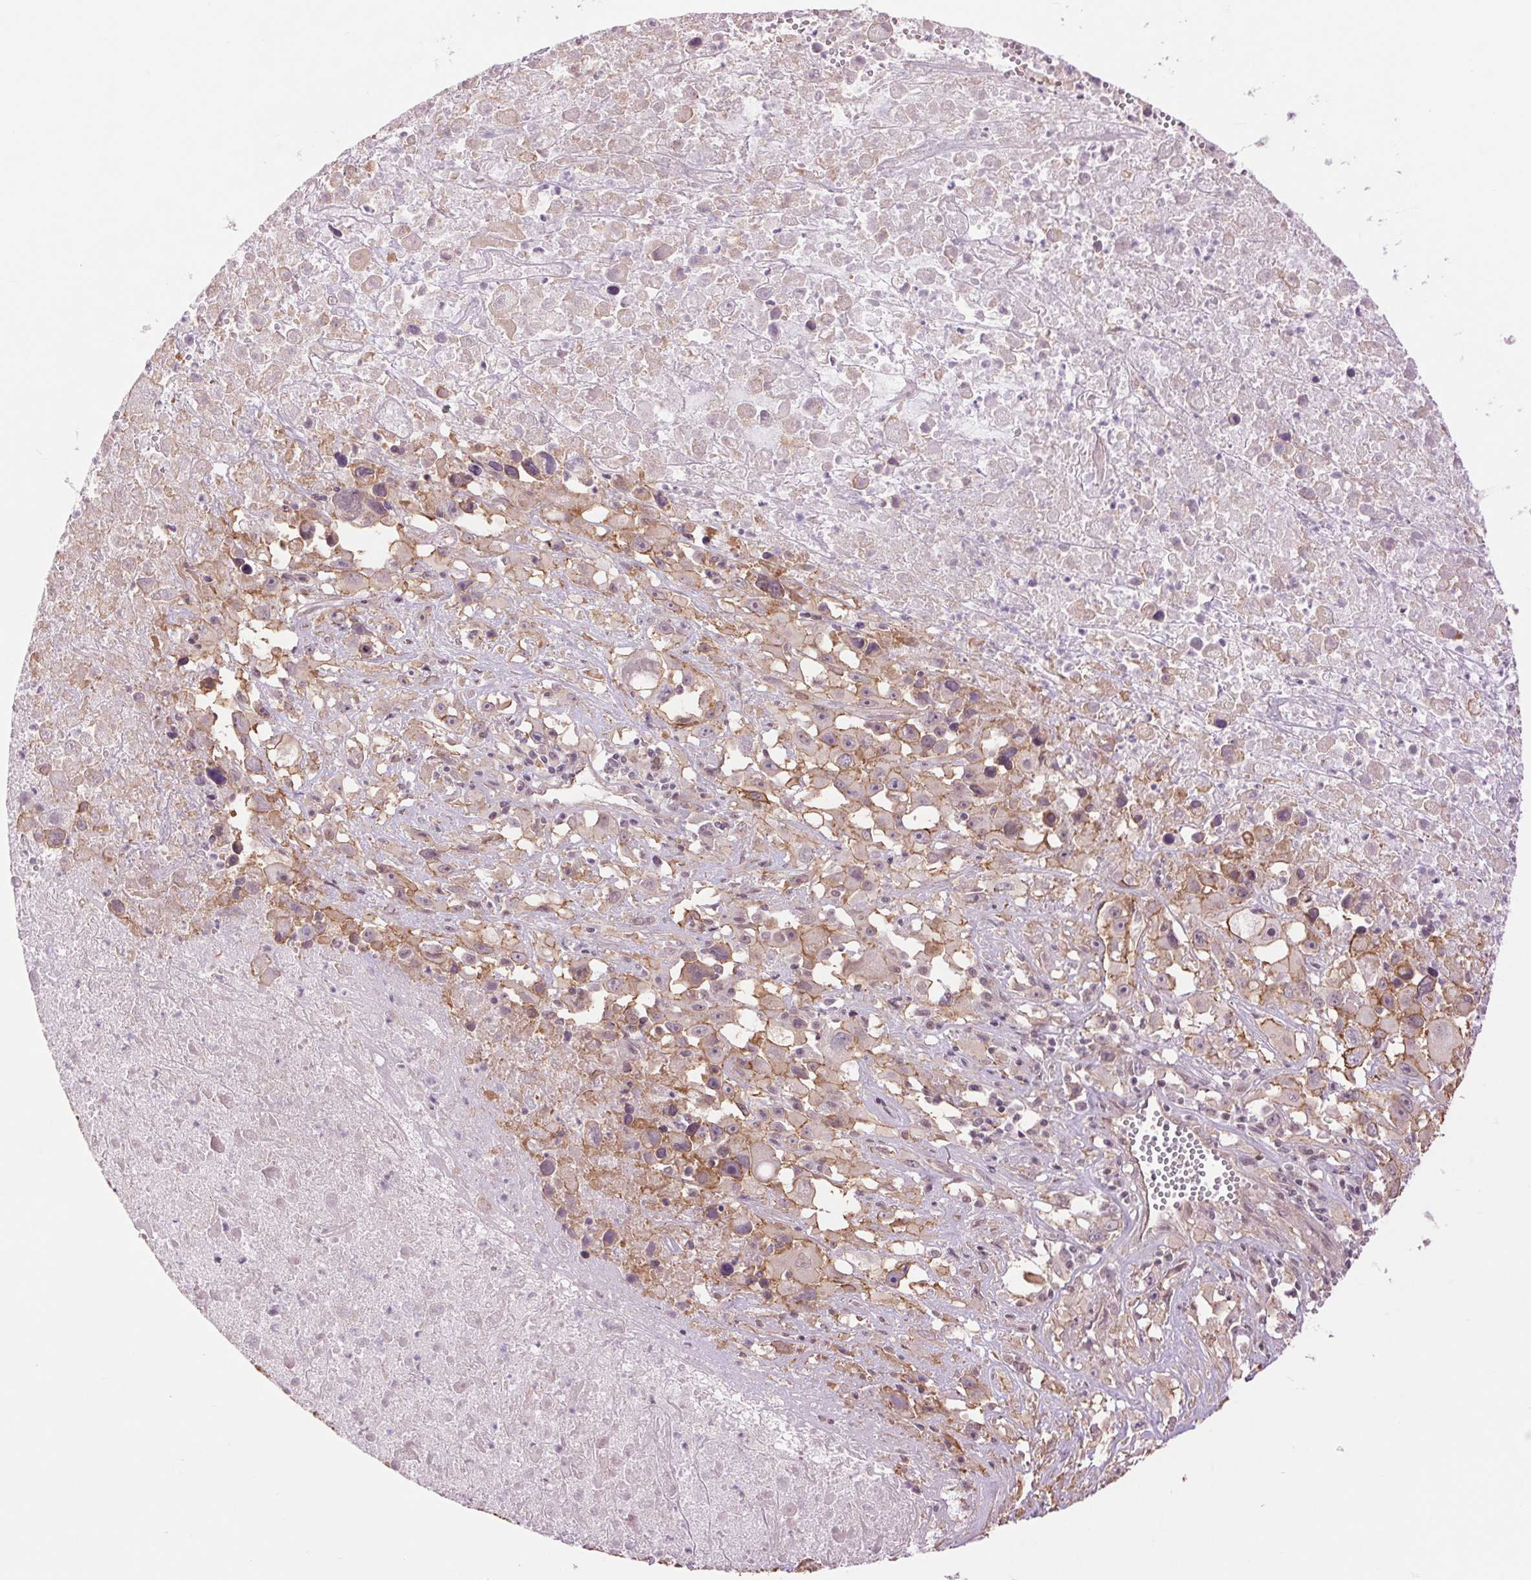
{"staining": {"intensity": "moderate", "quantity": "25%-75%", "location": "cytoplasmic/membranous"}, "tissue": "melanoma", "cell_type": "Tumor cells", "image_type": "cancer", "snomed": [{"axis": "morphology", "description": "Malignant melanoma, Metastatic site"}, {"axis": "topography", "description": "Soft tissue"}], "caption": "Protein staining of malignant melanoma (metastatic site) tissue displays moderate cytoplasmic/membranous expression in about 25%-75% of tumor cells.", "gene": "PALM", "patient": {"sex": "male", "age": 50}}